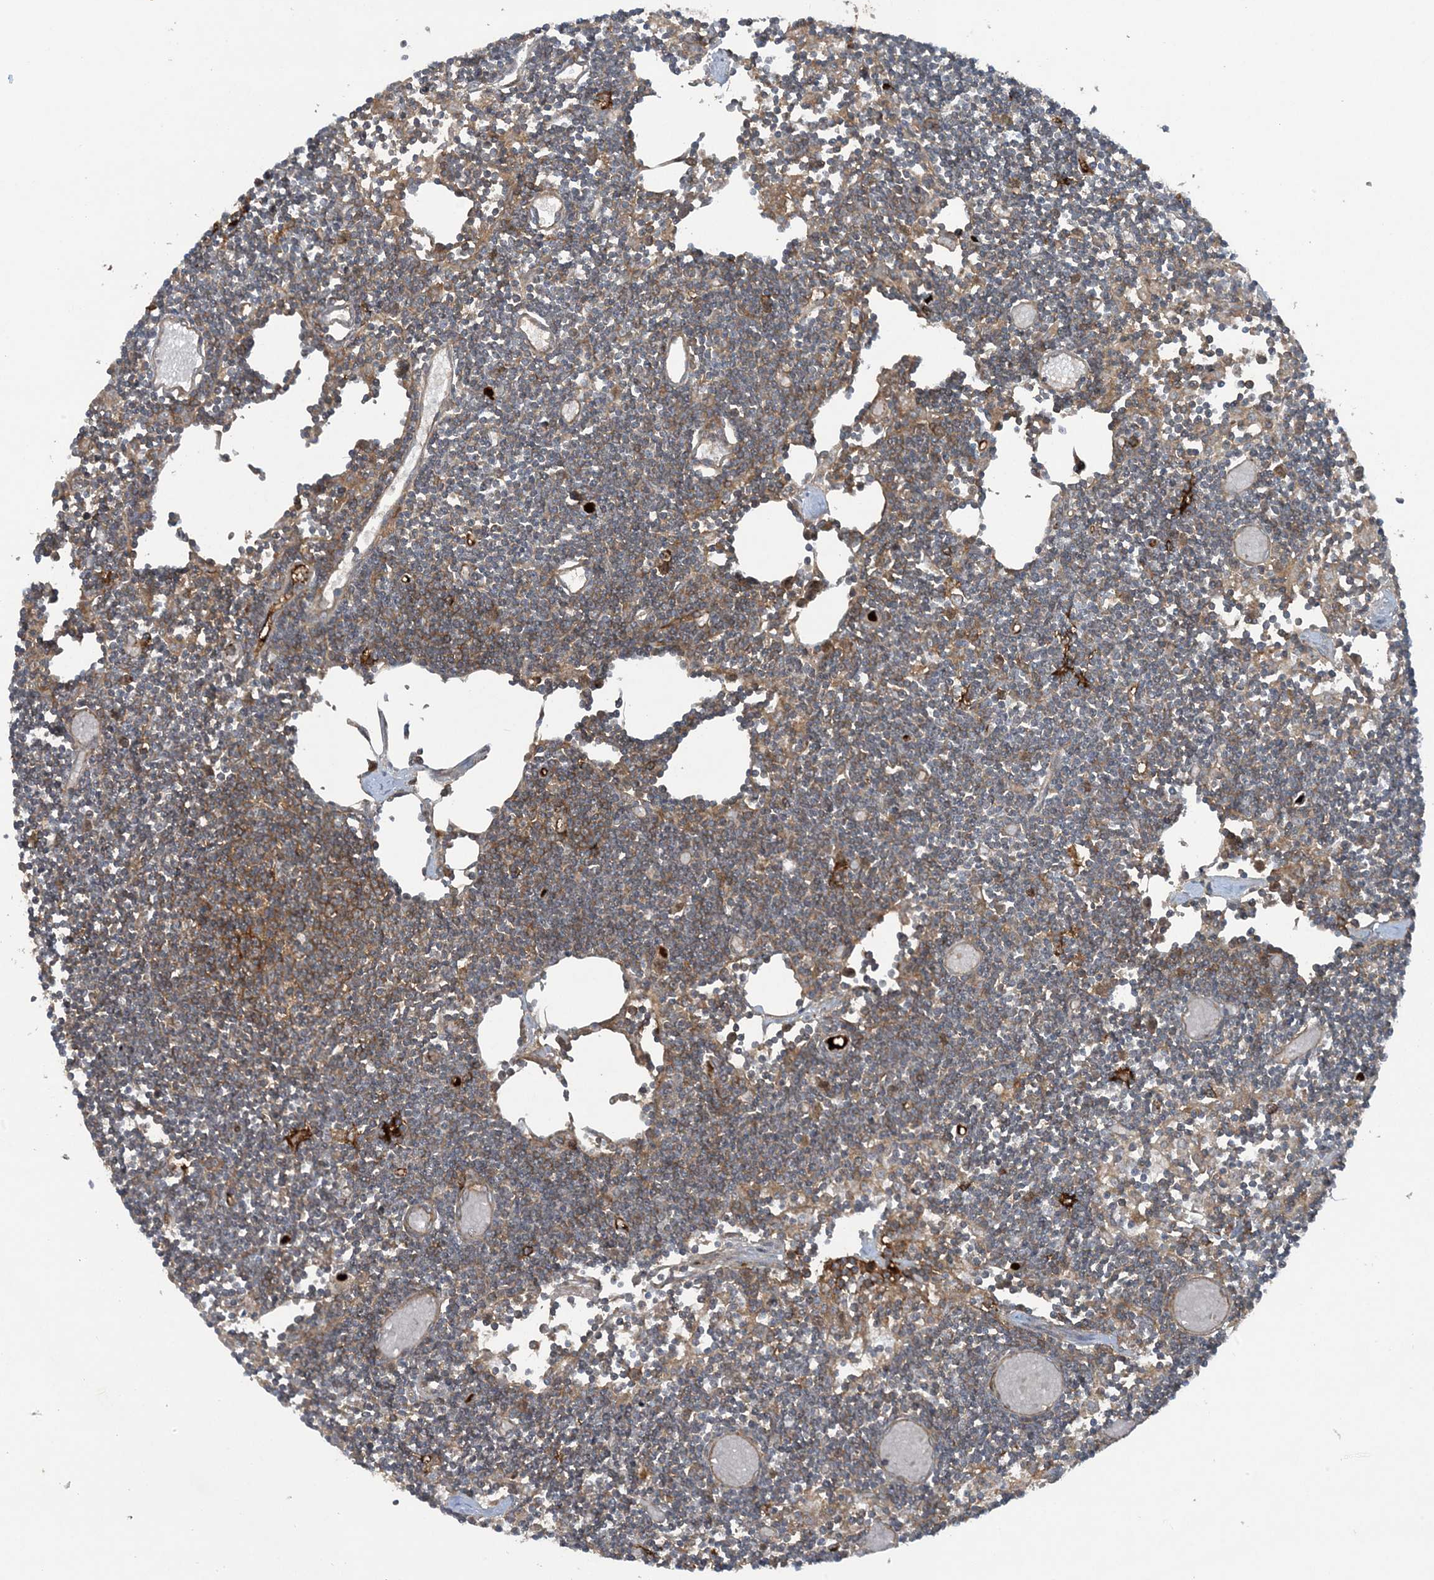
{"staining": {"intensity": "moderate", "quantity": ">75%", "location": "cytoplasmic/membranous"}, "tissue": "lymph node", "cell_type": "Germinal center cells", "image_type": "normal", "snomed": [{"axis": "morphology", "description": "Normal tissue, NOS"}, {"axis": "topography", "description": "Lymph node"}], "caption": "Immunohistochemical staining of unremarkable human lymph node demonstrates medium levels of moderate cytoplasmic/membranous positivity in approximately >75% of germinal center cells. (DAB IHC, brown staining for protein, blue staining for nuclei).", "gene": "STAM2", "patient": {"sex": "female", "age": 11}}